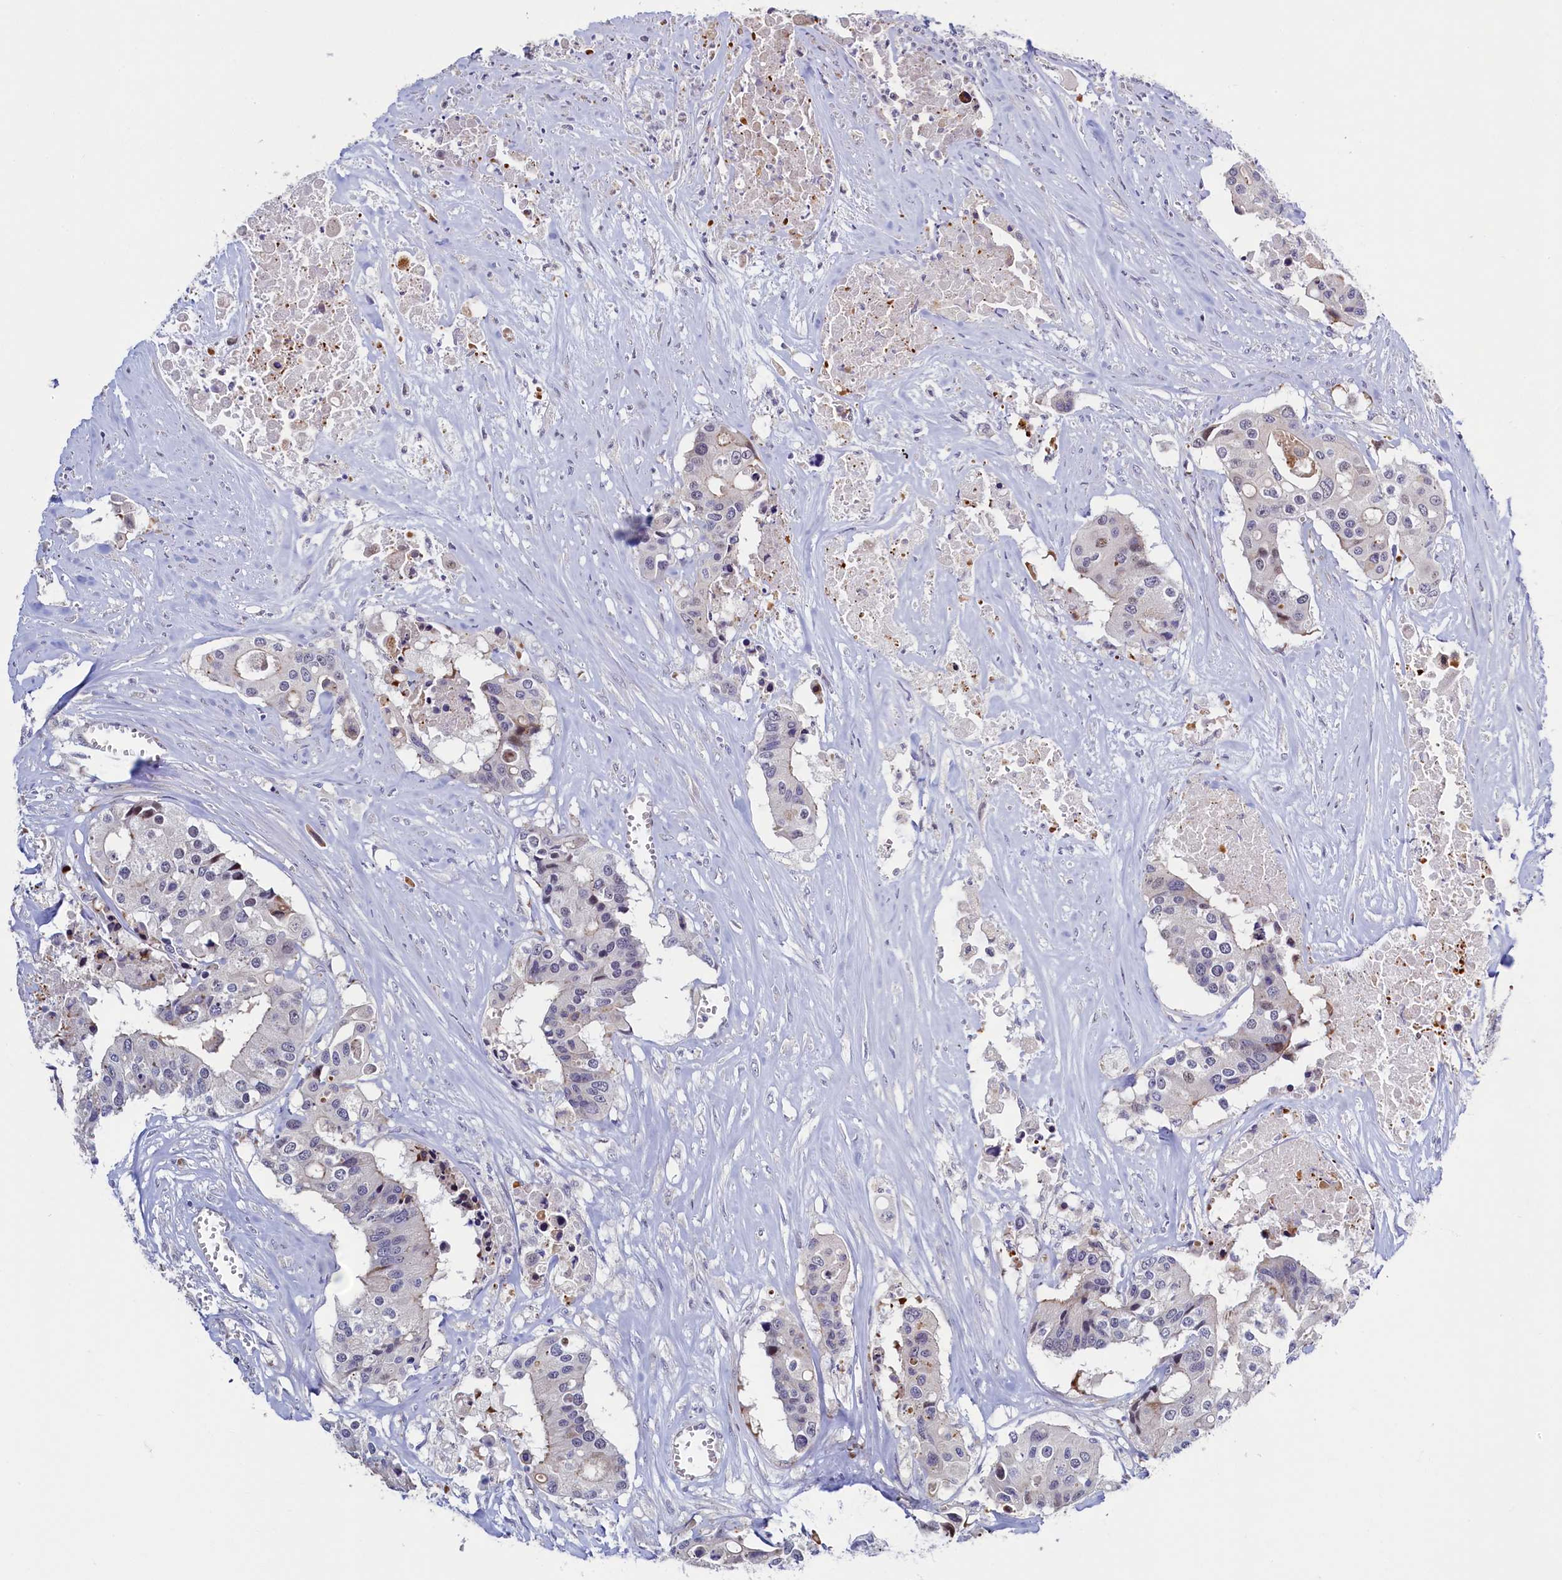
{"staining": {"intensity": "negative", "quantity": "none", "location": "none"}, "tissue": "colorectal cancer", "cell_type": "Tumor cells", "image_type": "cancer", "snomed": [{"axis": "morphology", "description": "Adenocarcinoma, NOS"}, {"axis": "topography", "description": "Colon"}], "caption": "Photomicrograph shows no protein expression in tumor cells of colorectal adenocarcinoma tissue. (Stains: DAB IHC with hematoxylin counter stain, Microscopy: brightfield microscopy at high magnification).", "gene": "PIK3C3", "patient": {"sex": "male", "age": 77}}